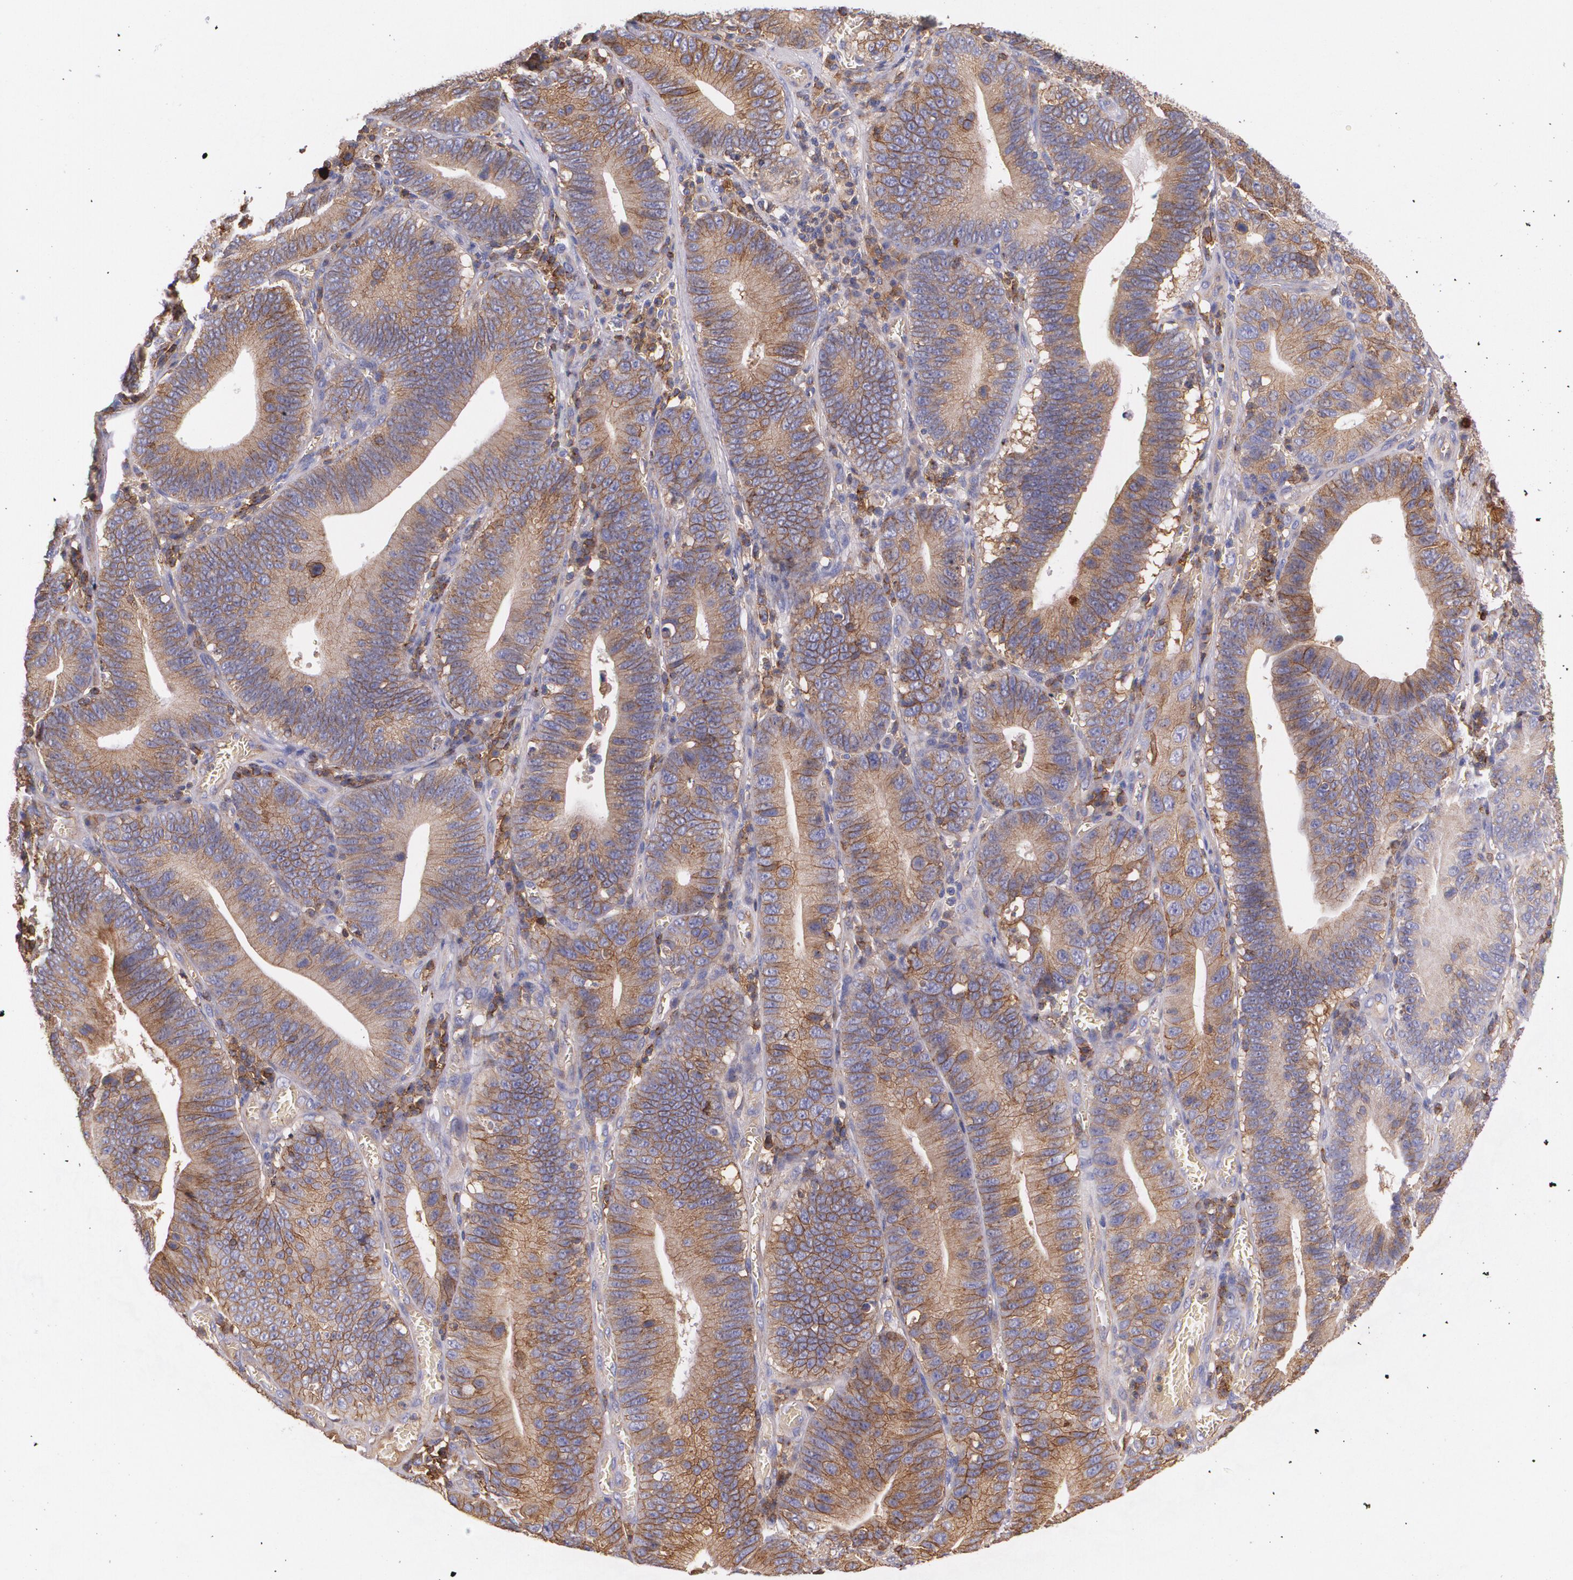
{"staining": {"intensity": "moderate", "quantity": ">75%", "location": "cytoplasmic/membranous"}, "tissue": "stomach cancer", "cell_type": "Tumor cells", "image_type": "cancer", "snomed": [{"axis": "morphology", "description": "Adenocarcinoma, NOS"}, {"axis": "topography", "description": "Stomach"}, {"axis": "topography", "description": "Gastric cardia"}], "caption": "There is medium levels of moderate cytoplasmic/membranous positivity in tumor cells of stomach adenocarcinoma, as demonstrated by immunohistochemical staining (brown color).", "gene": "B2M", "patient": {"sex": "male", "age": 59}}